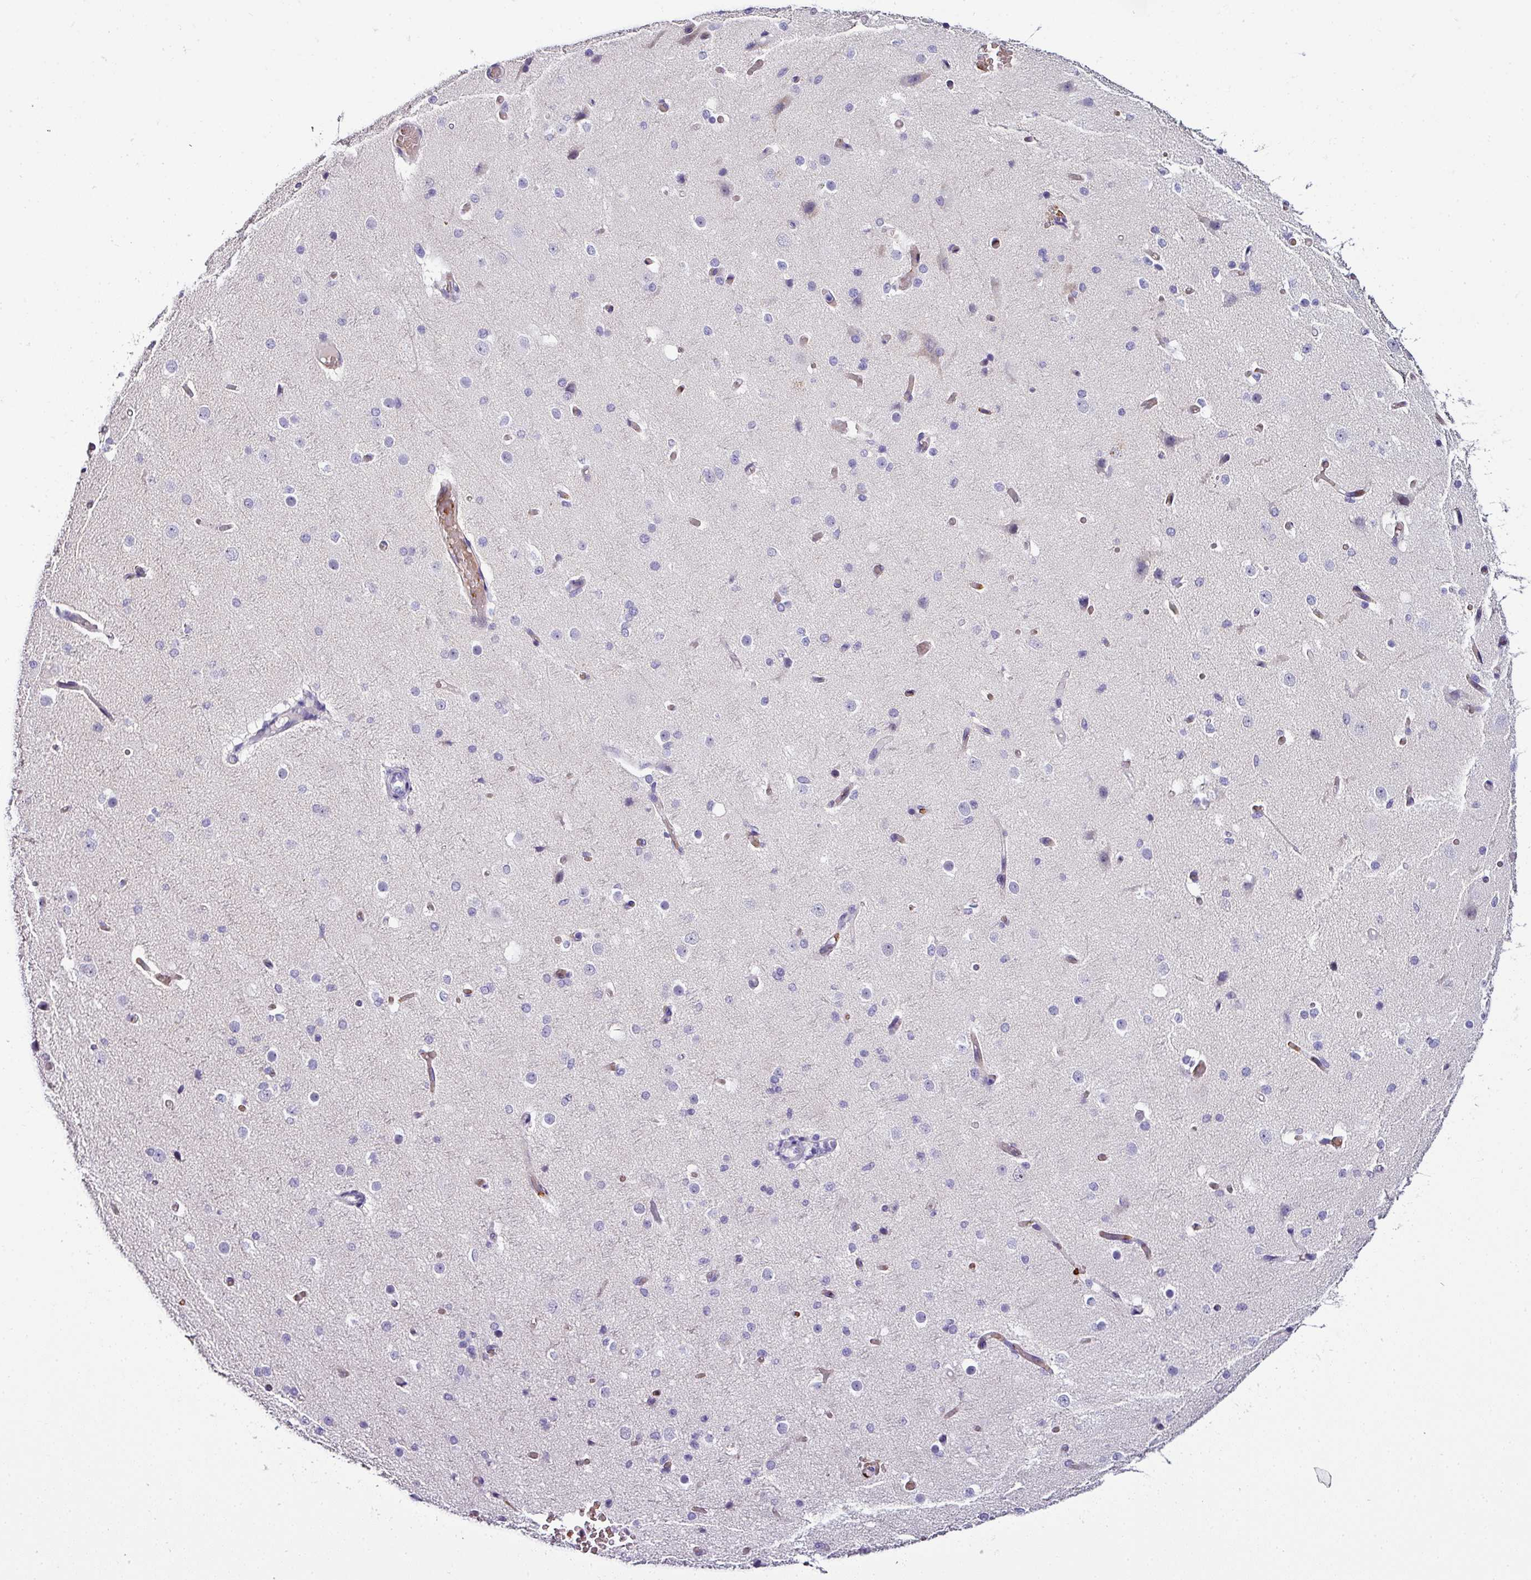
{"staining": {"intensity": "negative", "quantity": "none", "location": "none"}, "tissue": "cerebral cortex", "cell_type": "Endothelial cells", "image_type": "normal", "snomed": [{"axis": "morphology", "description": "Normal tissue, NOS"}, {"axis": "morphology", "description": "Inflammation, NOS"}, {"axis": "topography", "description": "Cerebral cortex"}], "caption": "Immunohistochemistry (IHC) histopathology image of normal cerebral cortex: human cerebral cortex stained with DAB displays no significant protein positivity in endothelial cells.", "gene": "NAPSA", "patient": {"sex": "male", "age": 6}}